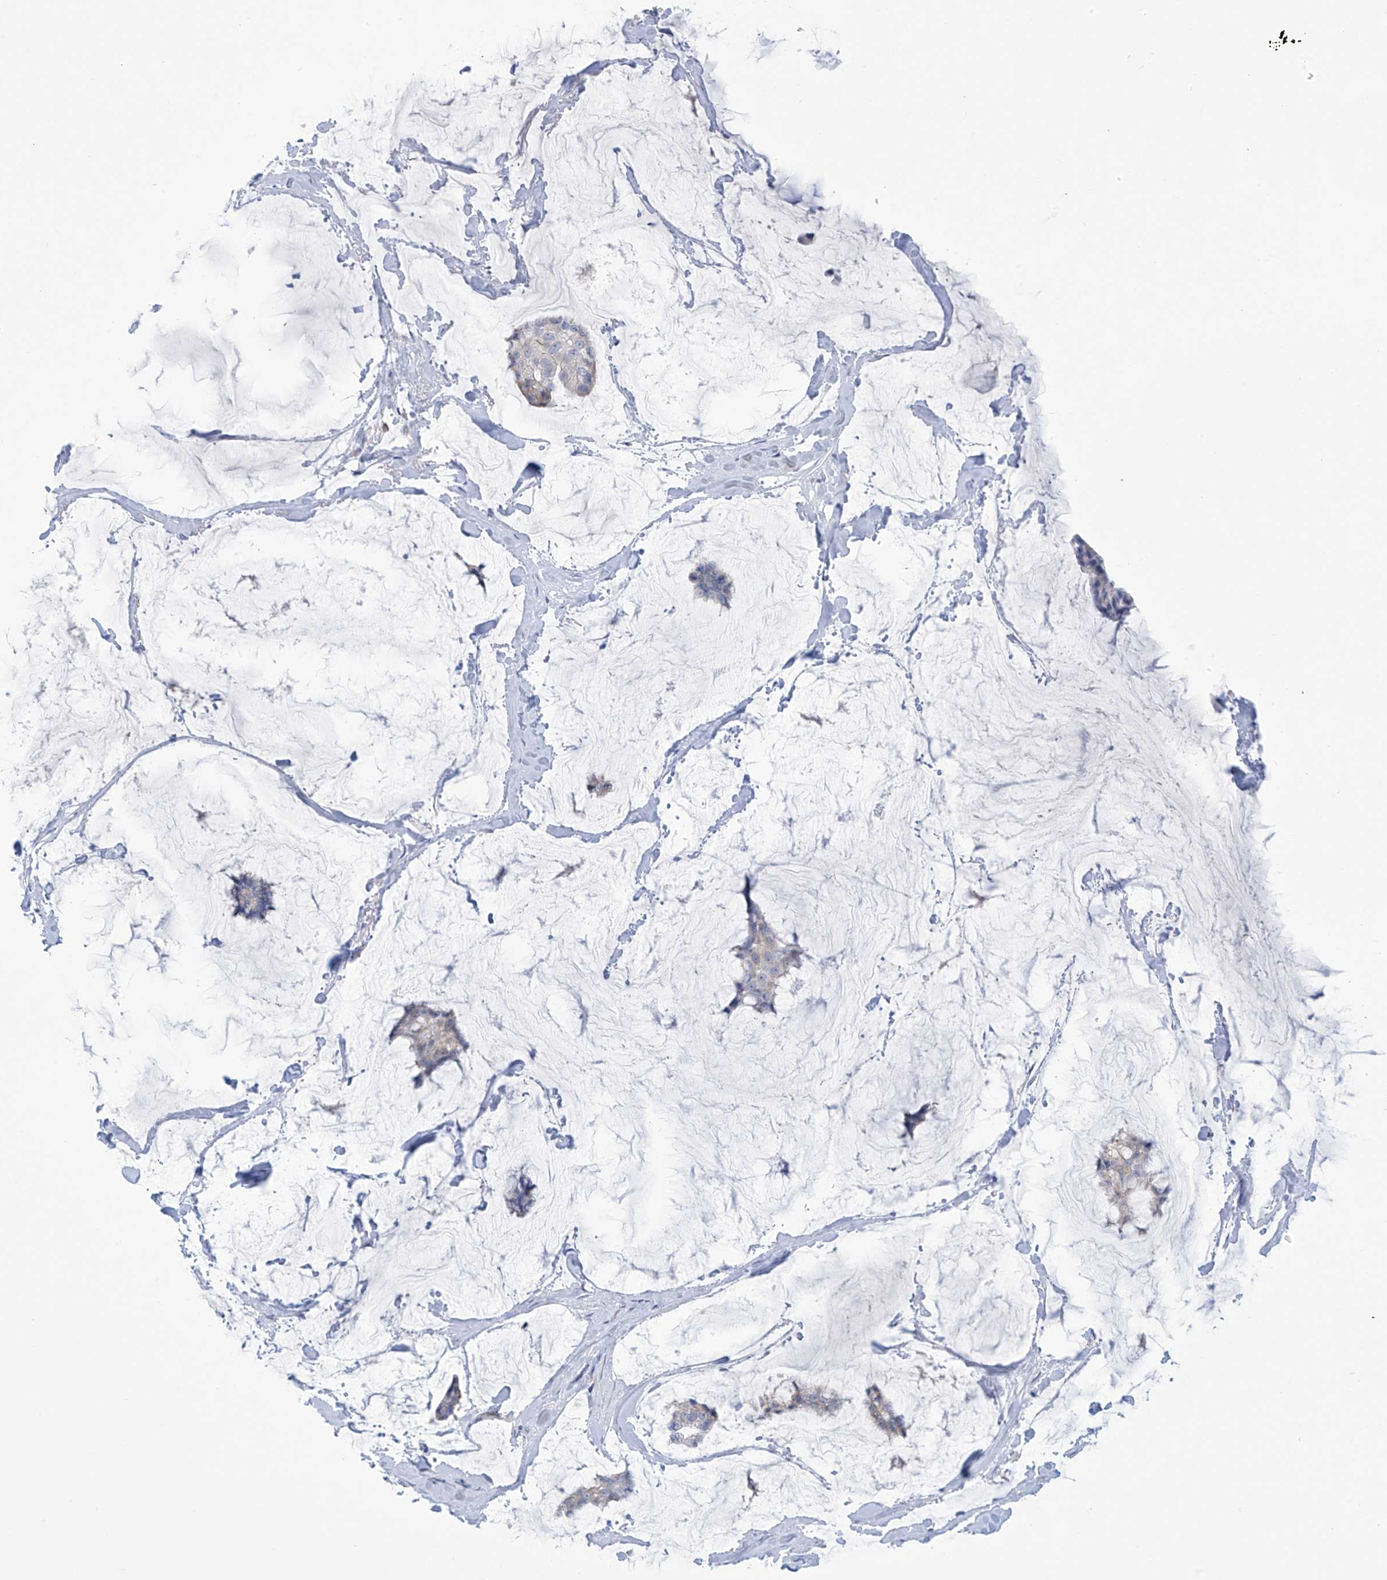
{"staining": {"intensity": "weak", "quantity": "<25%", "location": "cytoplasmic/membranous"}, "tissue": "breast cancer", "cell_type": "Tumor cells", "image_type": "cancer", "snomed": [{"axis": "morphology", "description": "Duct carcinoma"}, {"axis": "topography", "description": "Breast"}], "caption": "Immunohistochemistry of human infiltrating ductal carcinoma (breast) exhibits no positivity in tumor cells. The staining is performed using DAB brown chromogen with nuclei counter-stained in using hematoxylin.", "gene": "ABHD13", "patient": {"sex": "female", "age": 93}}